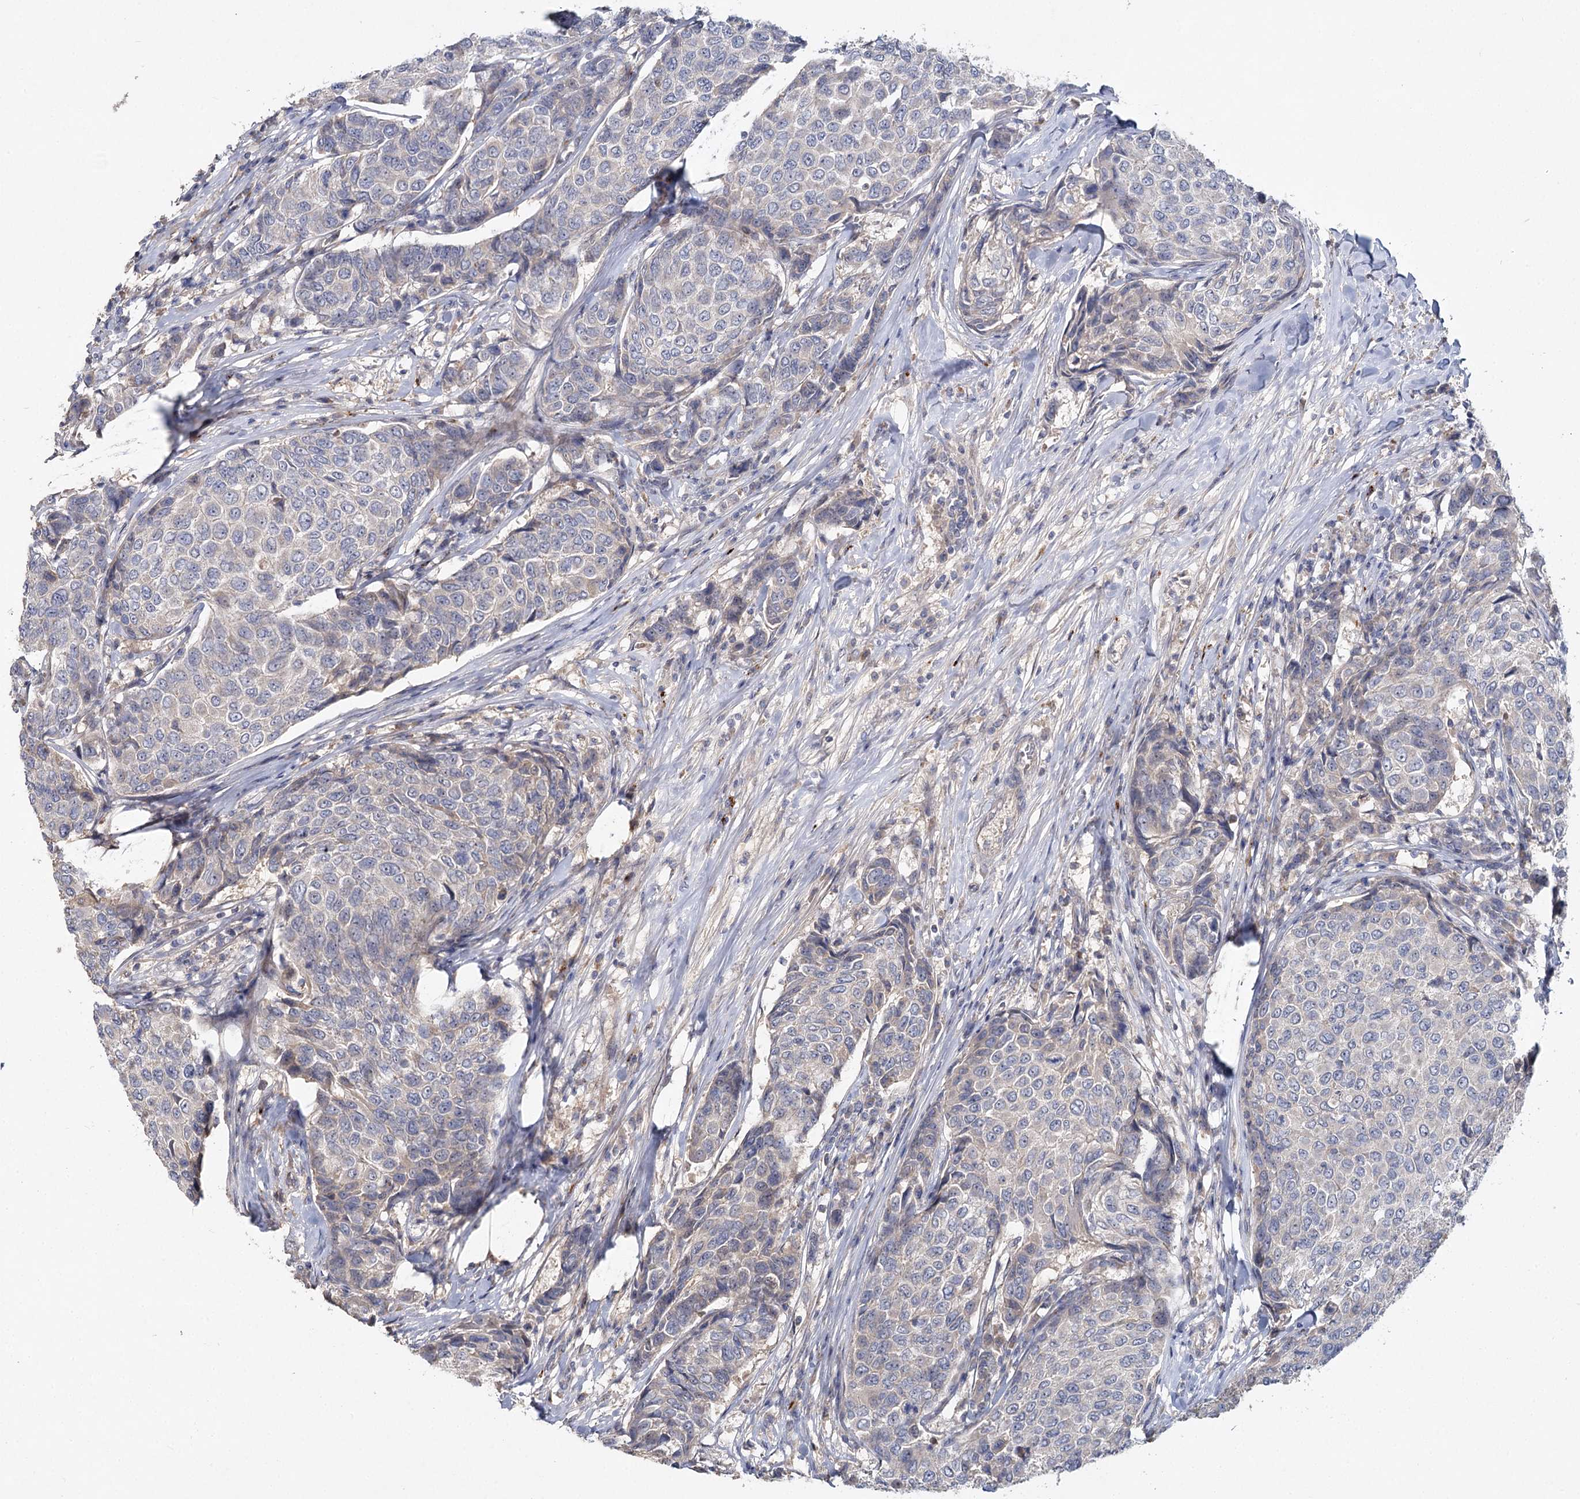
{"staining": {"intensity": "negative", "quantity": "none", "location": "none"}, "tissue": "breast cancer", "cell_type": "Tumor cells", "image_type": "cancer", "snomed": [{"axis": "morphology", "description": "Duct carcinoma"}, {"axis": "topography", "description": "Breast"}], "caption": "Immunohistochemistry histopathology image of human breast invasive ductal carcinoma stained for a protein (brown), which demonstrates no positivity in tumor cells.", "gene": "ANGPTL5", "patient": {"sex": "female", "age": 55}}